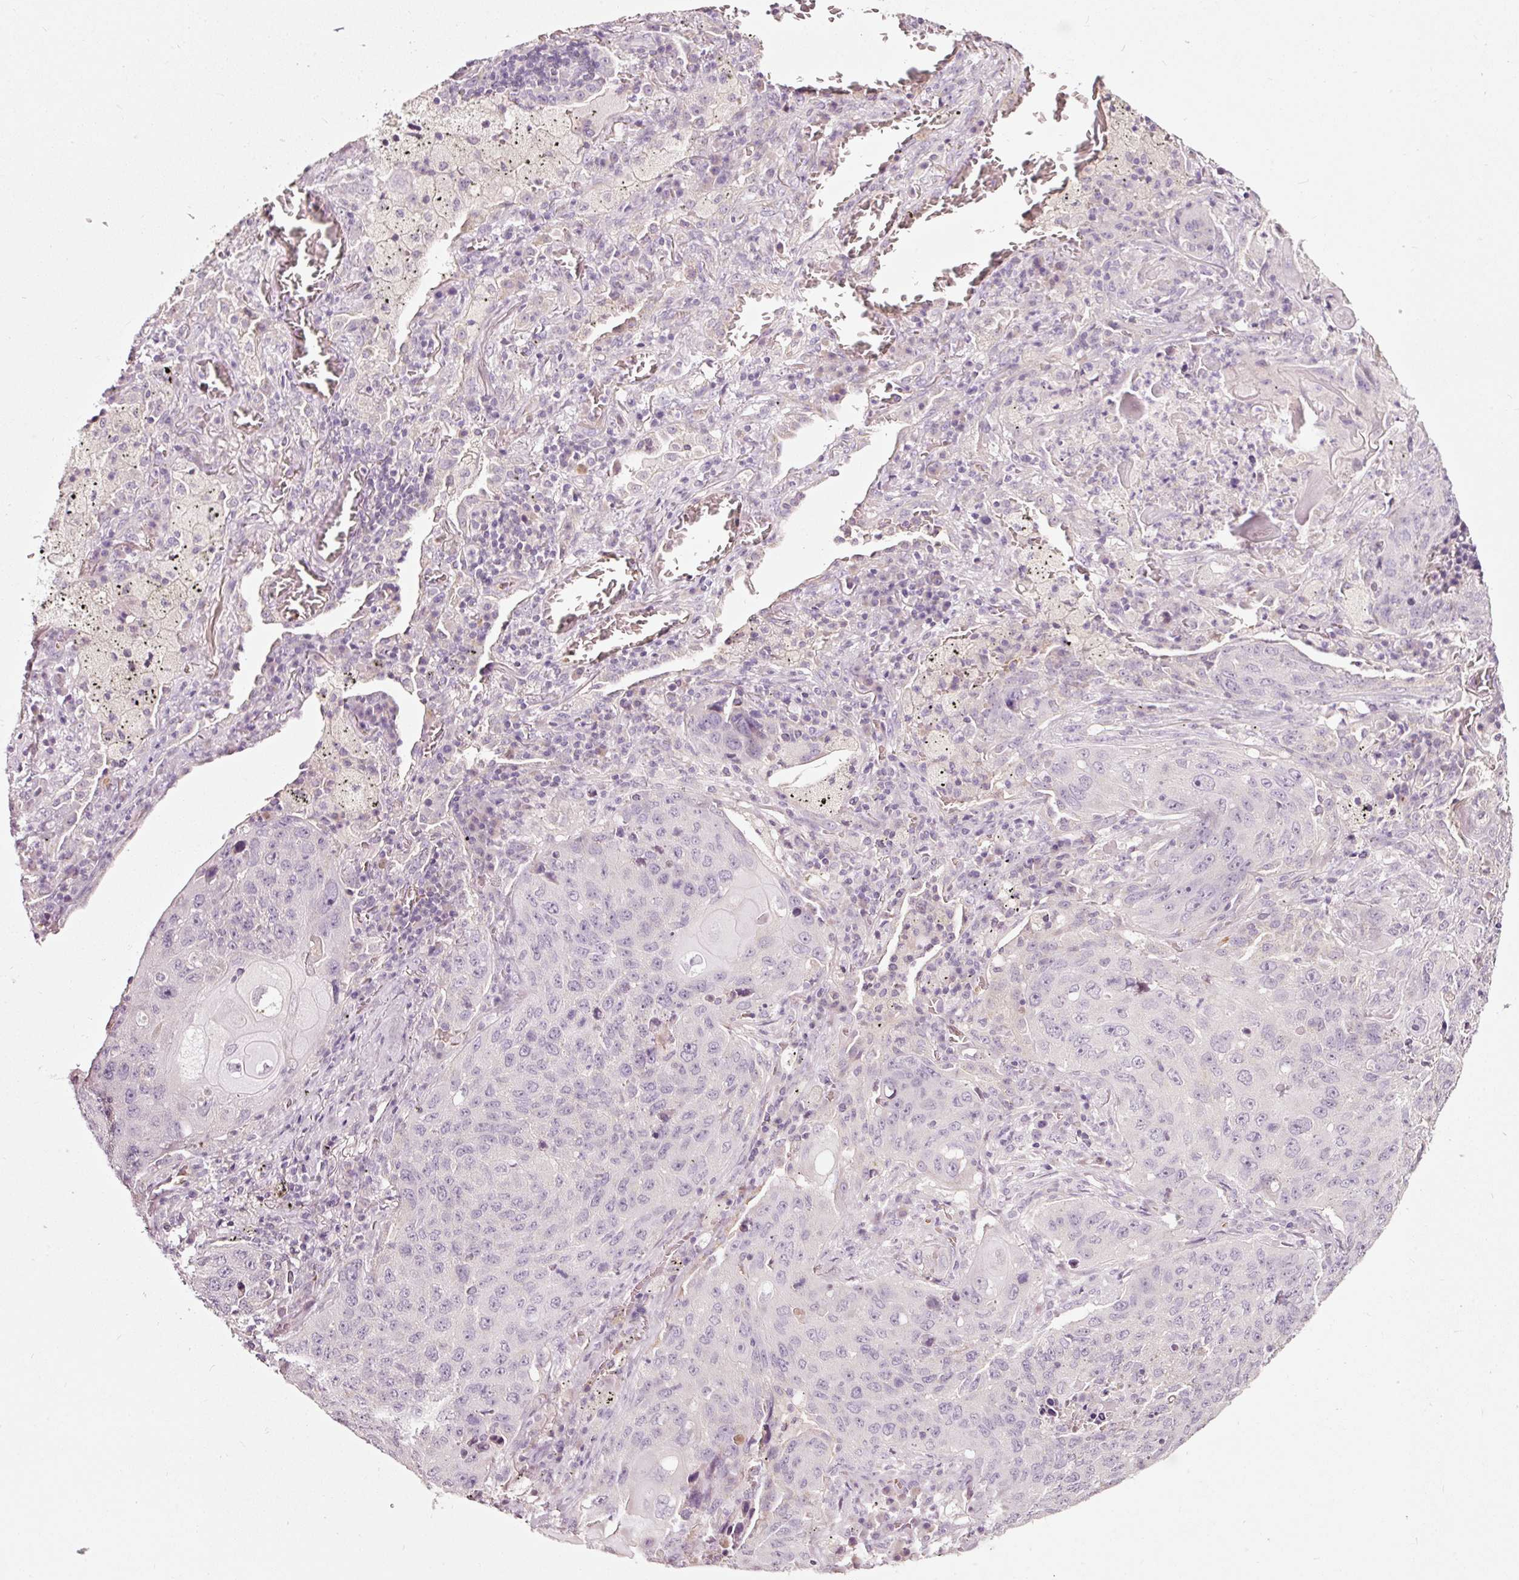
{"staining": {"intensity": "negative", "quantity": "none", "location": "none"}, "tissue": "lung cancer", "cell_type": "Tumor cells", "image_type": "cancer", "snomed": [{"axis": "morphology", "description": "Squamous cell carcinoma, NOS"}, {"axis": "topography", "description": "Lung"}], "caption": "The histopathology image demonstrates no staining of tumor cells in squamous cell carcinoma (lung). The staining is performed using DAB brown chromogen with nuclei counter-stained in using hematoxylin.", "gene": "LDHAL6B", "patient": {"sex": "female", "age": 63}}